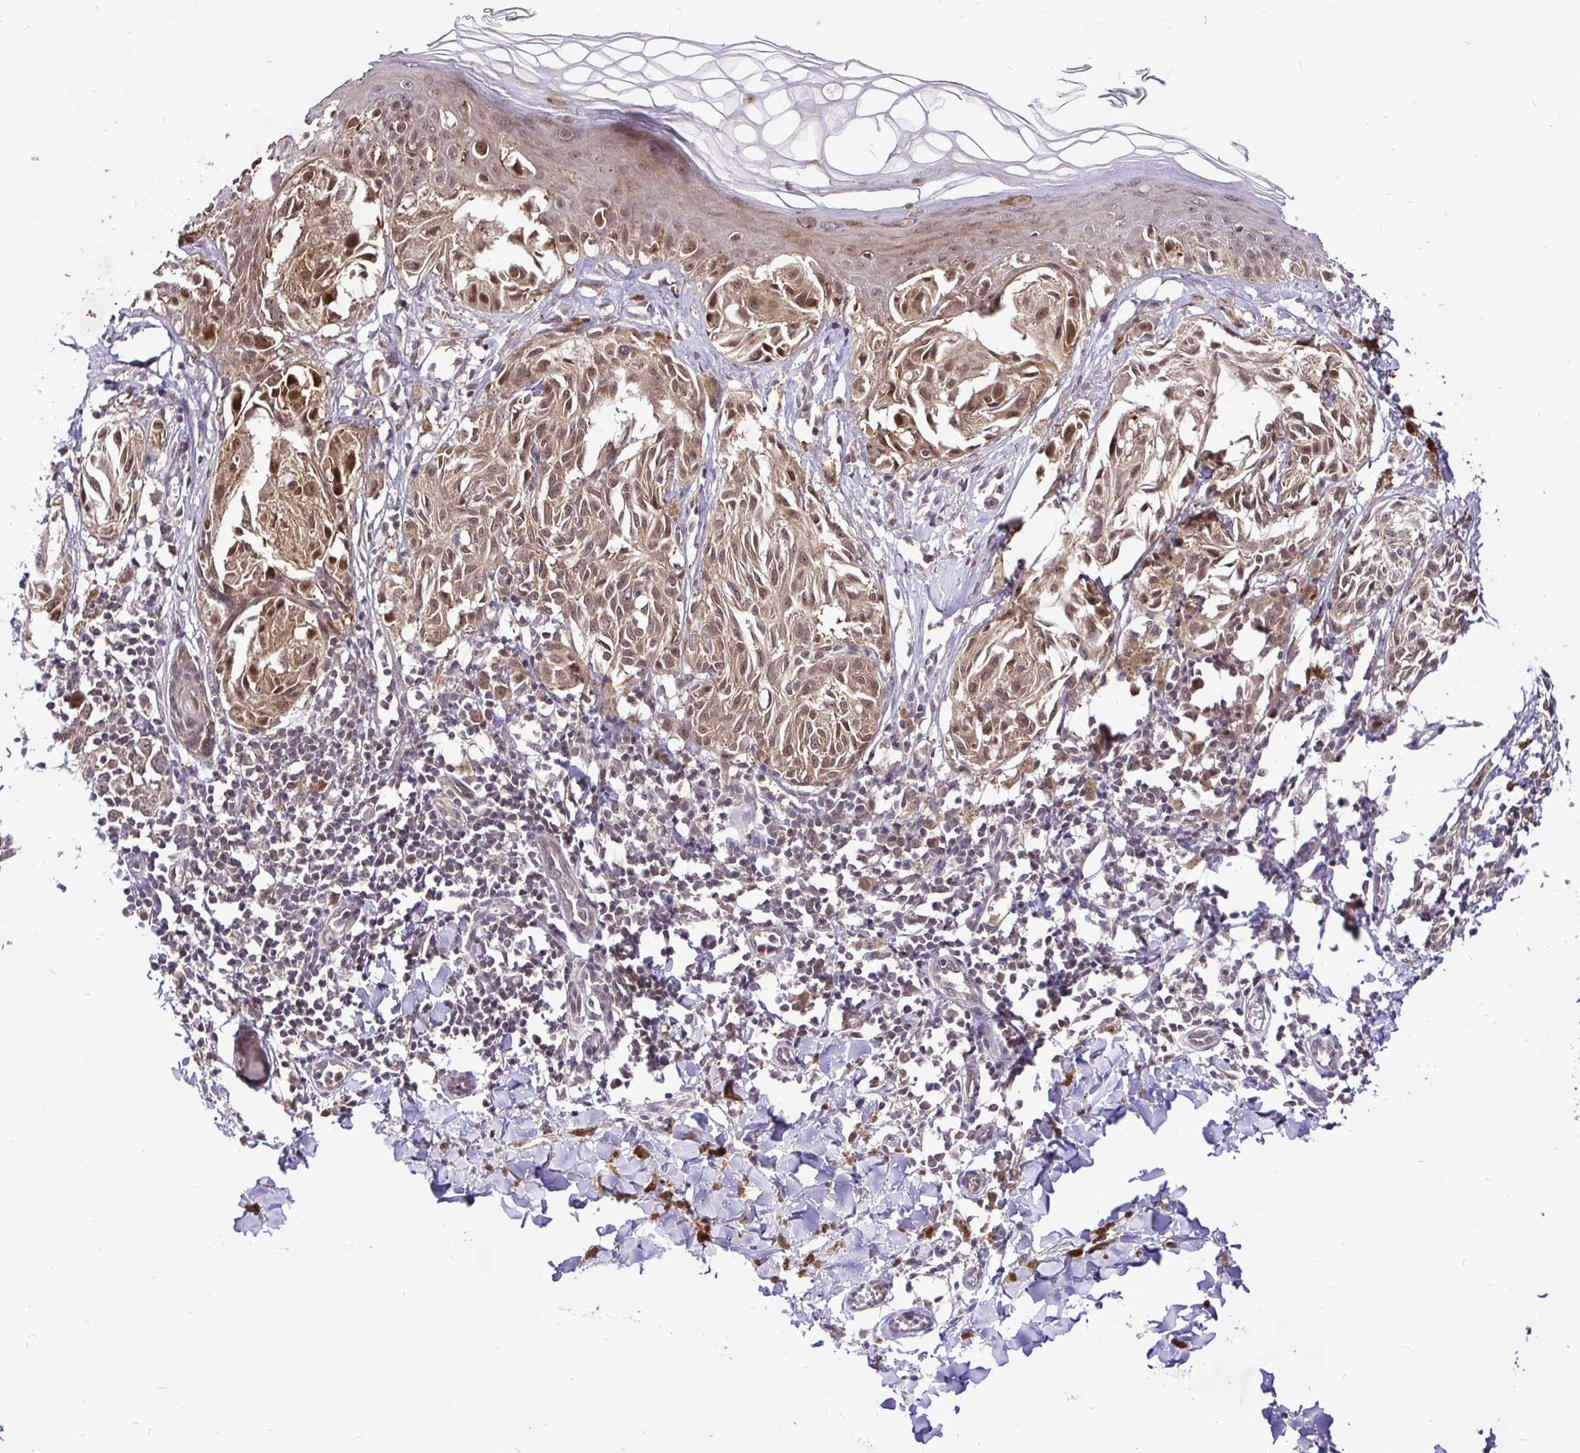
{"staining": {"intensity": "weak", "quantity": ">75%", "location": "cytoplasmic/membranous,nuclear"}, "tissue": "melanoma", "cell_type": "Tumor cells", "image_type": "cancer", "snomed": [{"axis": "morphology", "description": "Malignant melanoma, NOS"}, {"axis": "topography", "description": "Skin"}], "caption": "DAB (3,3'-diaminobenzidine) immunohistochemical staining of human melanoma shows weak cytoplasmic/membranous and nuclear protein staining in approximately >75% of tumor cells. The staining is performed using DAB (3,3'-diaminobenzidine) brown chromogen to label protein expression. The nuclei are counter-stained blue using hematoxylin.", "gene": "UBE2M", "patient": {"sex": "female", "age": 38}}